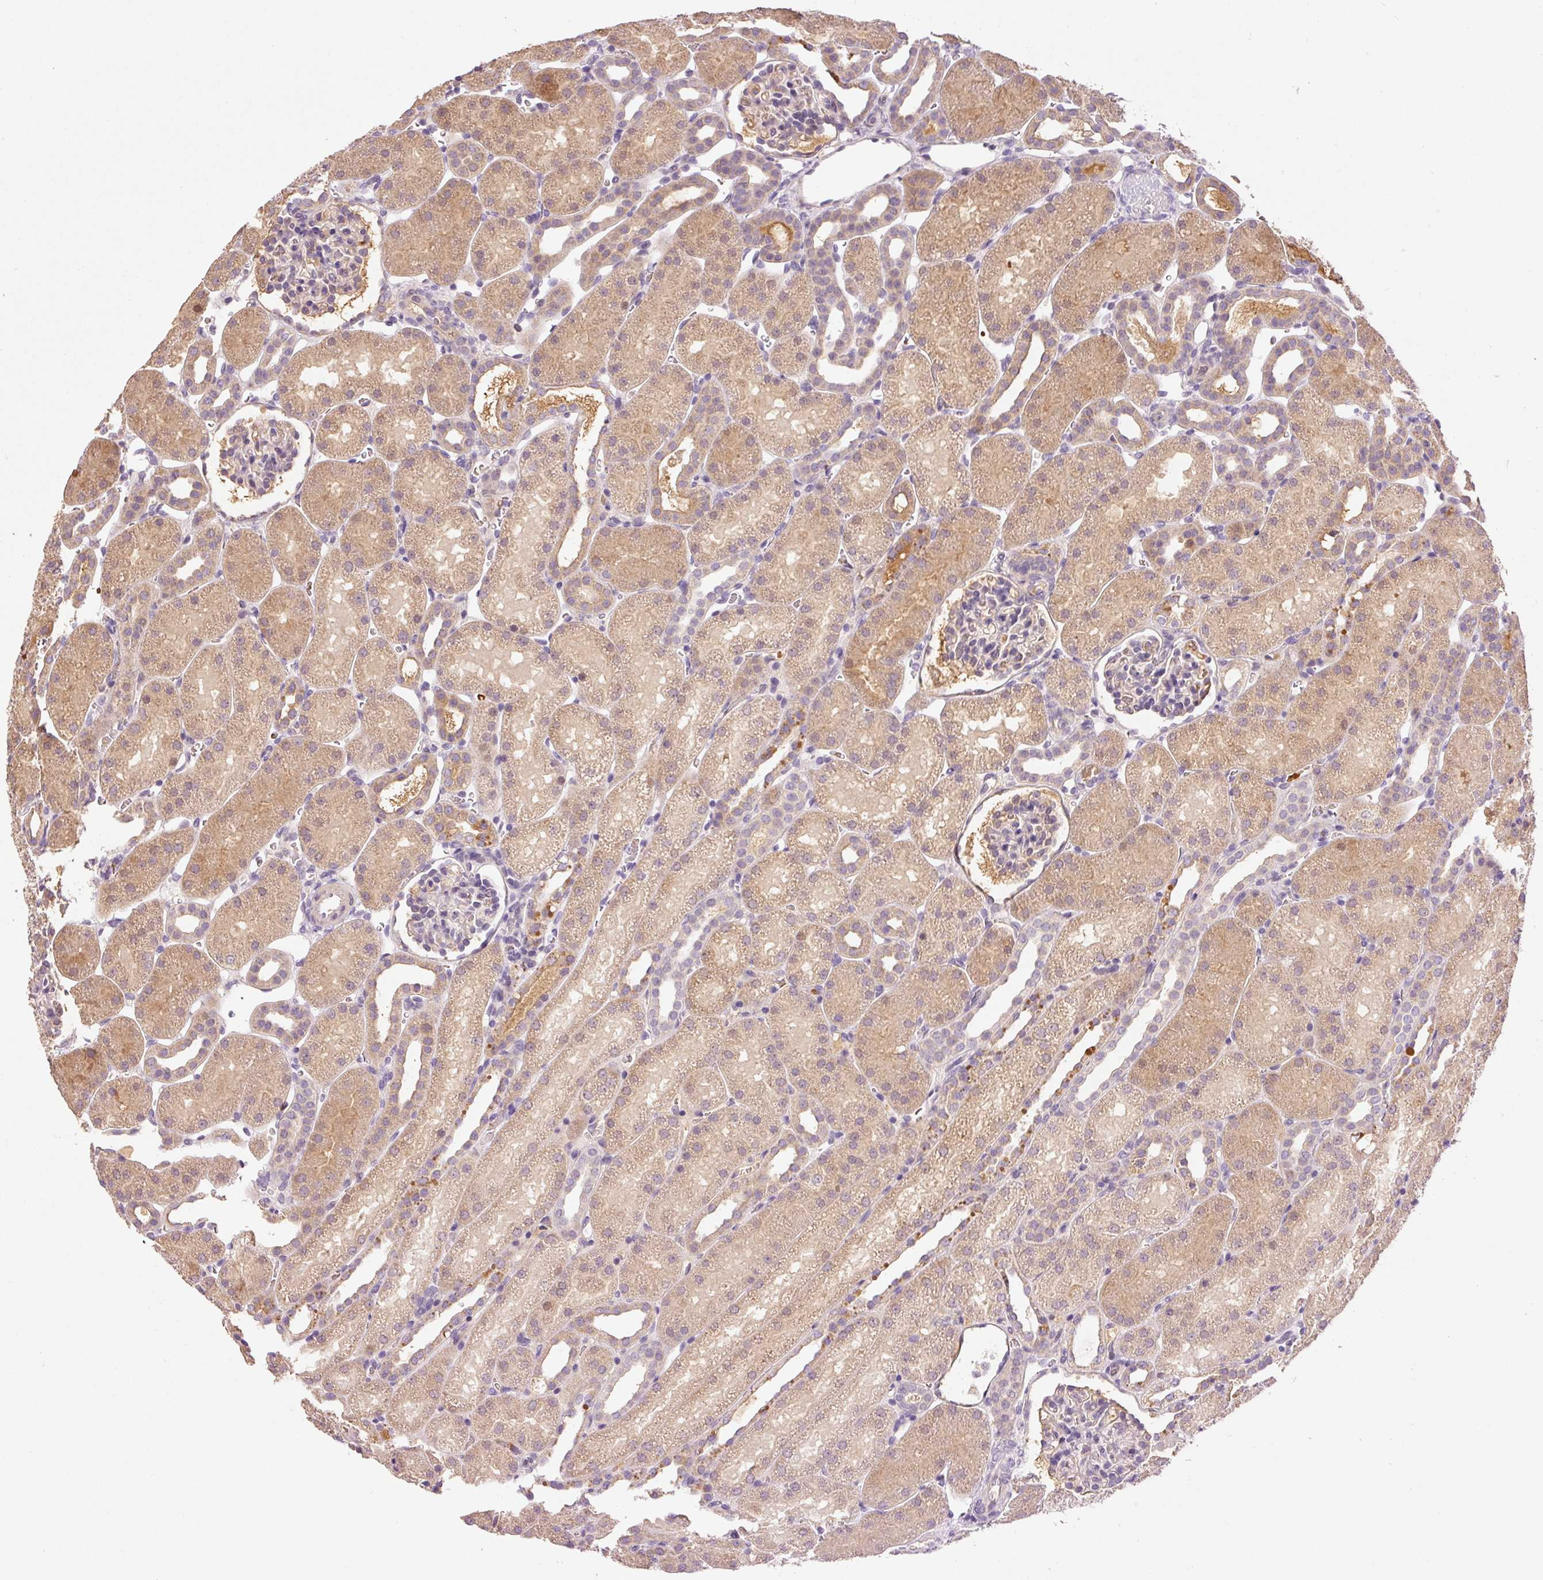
{"staining": {"intensity": "negative", "quantity": "none", "location": "none"}, "tissue": "kidney", "cell_type": "Cells in glomeruli", "image_type": "normal", "snomed": [{"axis": "morphology", "description": "Normal tissue, NOS"}, {"axis": "topography", "description": "Kidney"}], "caption": "Immunohistochemical staining of normal kidney displays no significant positivity in cells in glomeruli. The staining is performed using DAB (3,3'-diaminobenzidine) brown chromogen with nuclei counter-stained in using hematoxylin.", "gene": "CMTM8", "patient": {"sex": "male", "age": 2}}